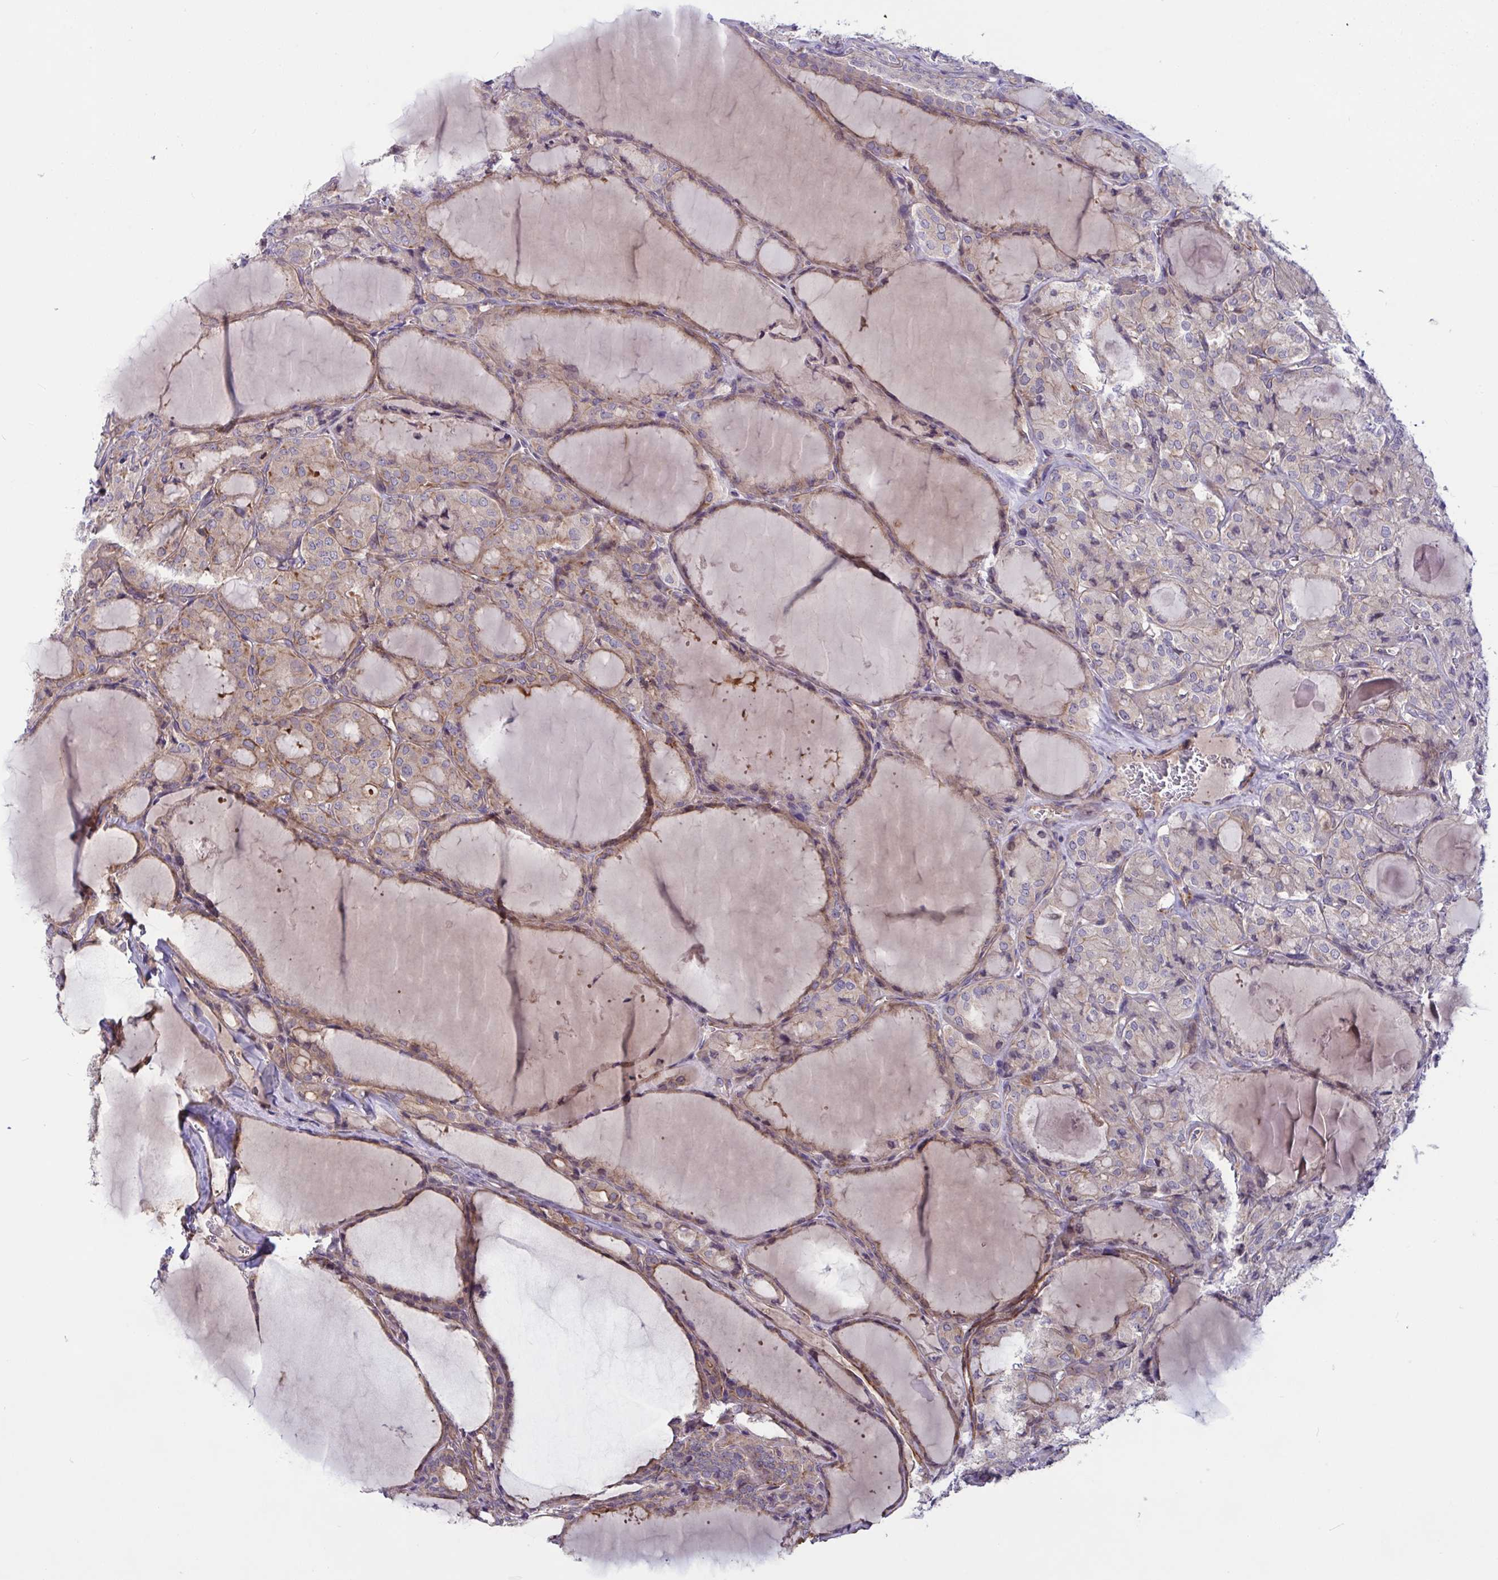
{"staining": {"intensity": "weak", "quantity": "25%-75%", "location": "cytoplasmic/membranous"}, "tissue": "thyroid cancer", "cell_type": "Tumor cells", "image_type": "cancer", "snomed": [{"axis": "morphology", "description": "Papillary adenocarcinoma, NOS"}, {"axis": "topography", "description": "Thyroid gland"}], "caption": "Immunohistochemistry (IHC) of human papillary adenocarcinoma (thyroid) displays low levels of weak cytoplasmic/membranous positivity in about 25%-75% of tumor cells.", "gene": "TANK", "patient": {"sex": "male", "age": 87}}